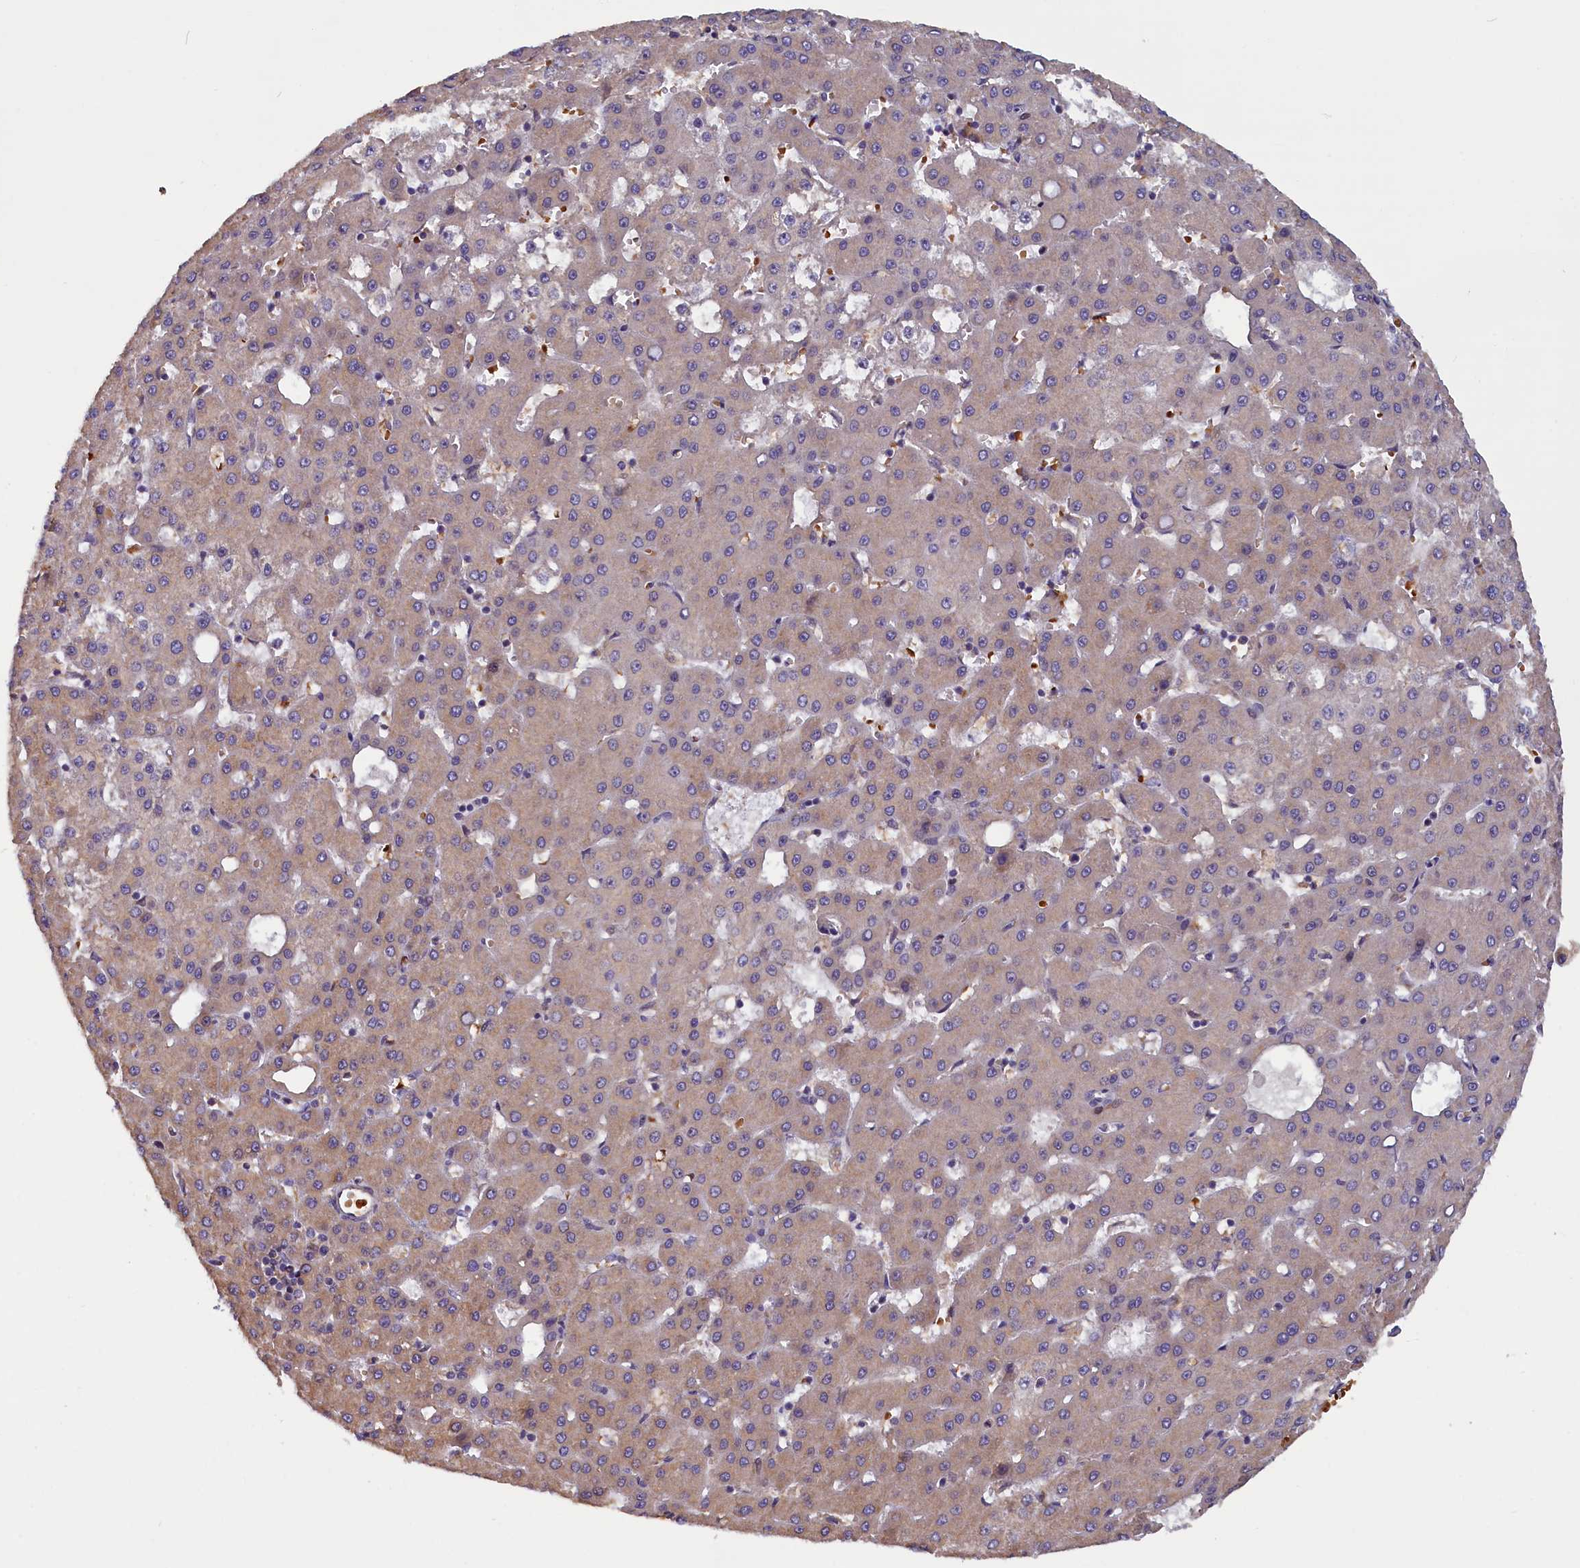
{"staining": {"intensity": "weak", "quantity": "25%-75%", "location": "cytoplasmic/membranous"}, "tissue": "liver cancer", "cell_type": "Tumor cells", "image_type": "cancer", "snomed": [{"axis": "morphology", "description": "Carcinoma, Hepatocellular, NOS"}, {"axis": "topography", "description": "Liver"}], "caption": "This image reveals liver cancer stained with immunohistochemistry to label a protein in brown. The cytoplasmic/membranous of tumor cells show weak positivity for the protein. Nuclei are counter-stained blue.", "gene": "CCDC9B", "patient": {"sex": "male", "age": 47}}